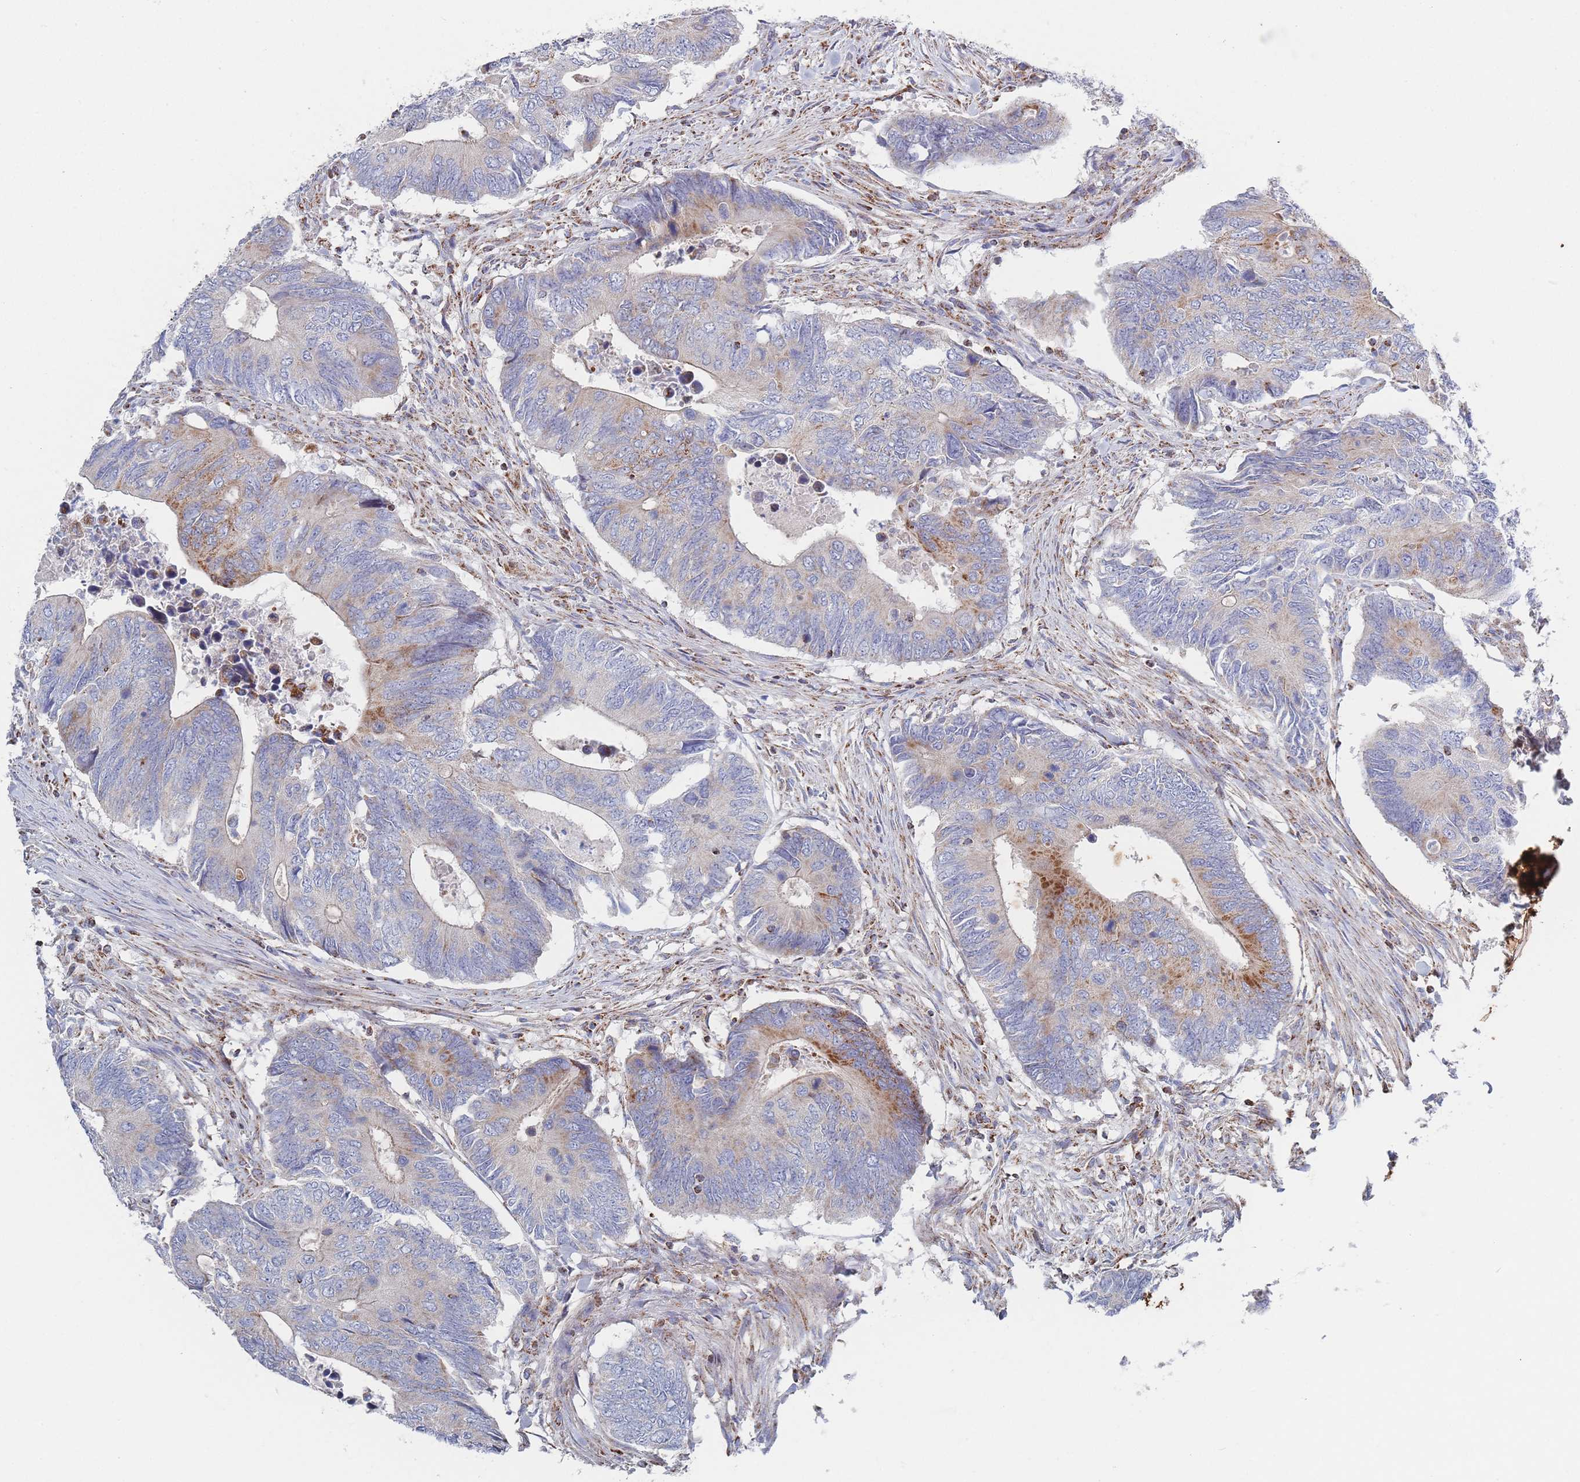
{"staining": {"intensity": "moderate", "quantity": "<25%", "location": "cytoplasmic/membranous"}, "tissue": "colorectal cancer", "cell_type": "Tumor cells", "image_type": "cancer", "snomed": [{"axis": "morphology", "description": "Adenocarcinoma, NOS"}, {"axis": "topography", "description": "Colon"}], "caption": "Brown immunohistochemical staining in colorectal cancer (adenocarcinoma) shows moderate cytoplasmic/membranous positivity in about <25% of tumor cells.", "gene": "IKZF4", "patient": {"sex": "male", "age": 87}}